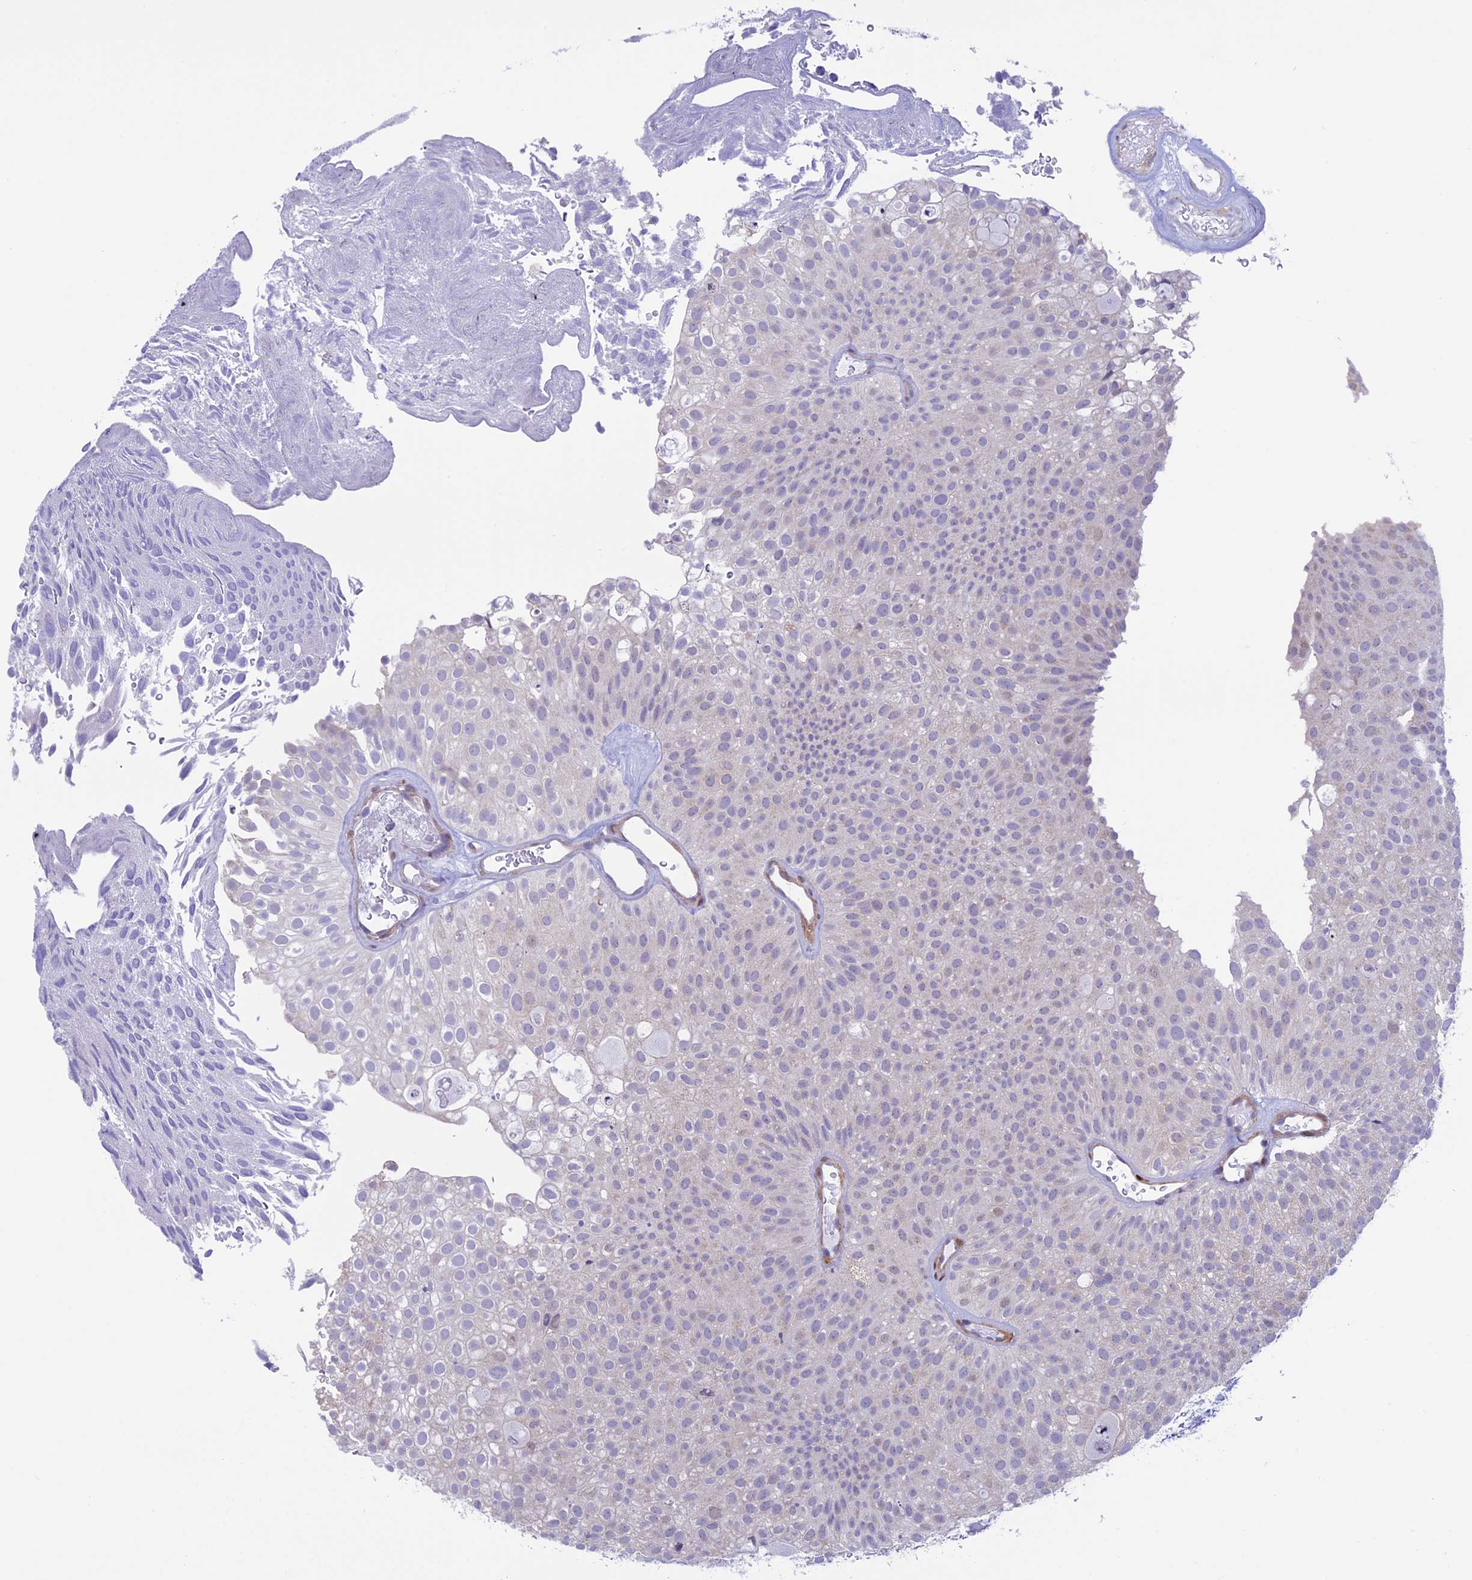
{"staining": {"intensity": "negative", "quantity": "none", "location": "none"}, "tissue": "urothelial cancer", "cell_type": "Tumor cells", "image_type": "cancer", "snomed": [{"axis": "morphology", "description": "Urothelial carcinoma, Low grade"}, {"axis": "topography", "description": "Urinary bladder"}], "caption": "High magnification brightfield microscopy of low-grade urothelial carcinoma stained with DAB (3,3'-diaminobenzidine) (brown) and counterstained with hematoxylin (blue): tumor cells show no significant expression.", "gene": "IGSF6", "patient": {"sex": "male", "age": 78}}